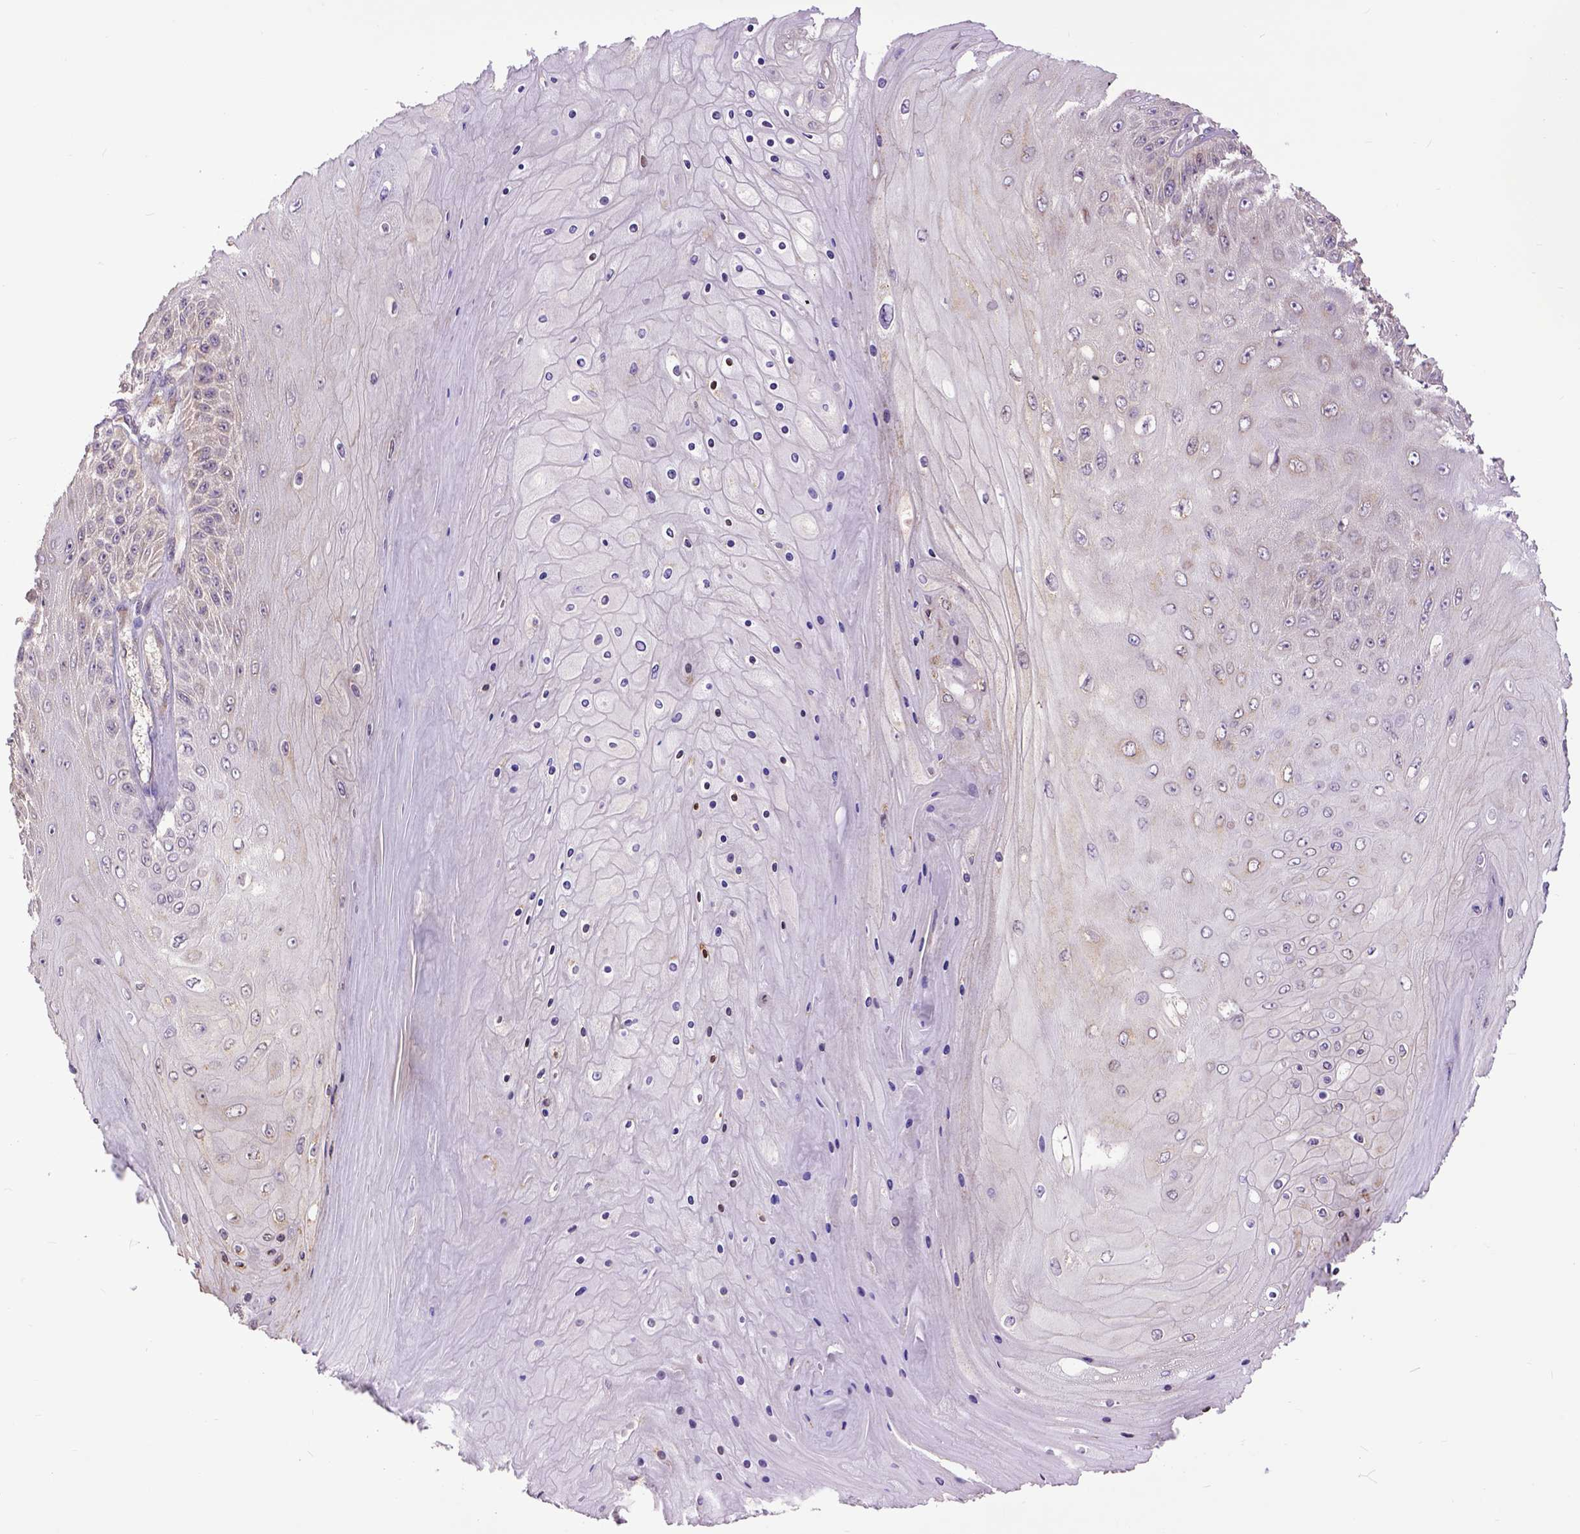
{"staining": {"intensity": "negative", "quantity": "none", "location": "none"}, "tissue": "skin cancer", "cell_type": "Tumor cells", "image_type": "cancer", "snomed": [{"axis": "morphology", "description": "Squamous cell carcinoma, NOS"}, {"axis": "topography", "description": "Skin"}], "caption": "Skin cancer (squamous cell carcinoma) was stained to show a protein in brown. There is no significant expression in tumor cells. (DAB immunohistochemistry (IHC) visualized using brightfield microscopy, high magnification).", "gene": "ARL1", "patient": {"sex": "male", "age": 62}}